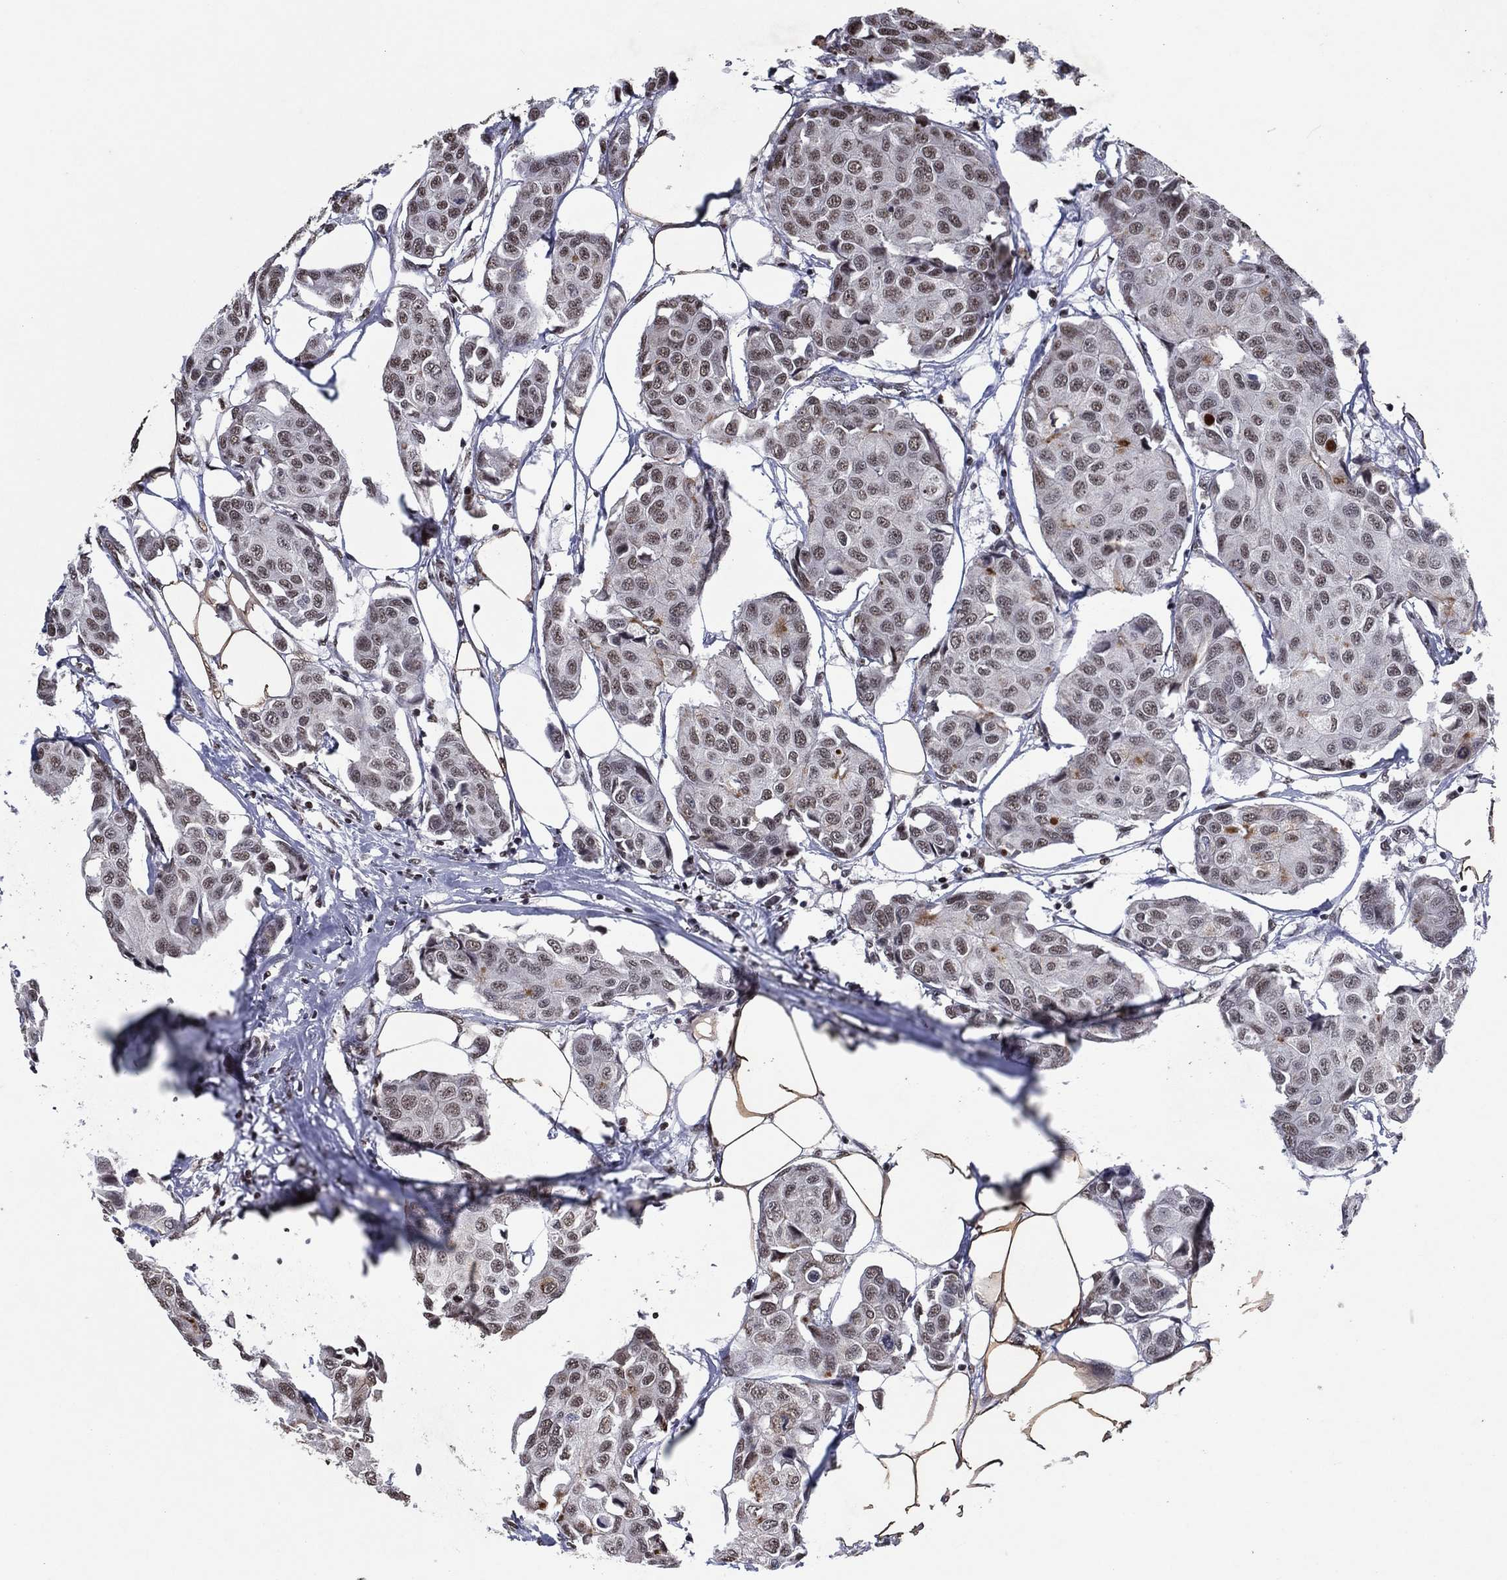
{"staining": {"intensity": "moderate", "quantity": "<25%", "location": "nuclear"}, "tissue": "breast cancer", "cell_type": "Tumor cells", "image_type": "cancer", "snomed": [{"axis": "morphology", "description": "Duct carcinoma"}, {"axis": "topography", "description": "Breast"}], "caption": "This image demonstrates breast intraductal carcinoma stained with IHC to label a protein in brown. The nuclear of tumor cells show moderate positivity for the protein. Nuclei are counter-stained blue.", "gene": "ZBTB42", "patient": {"sex": "female", "age": 80}}